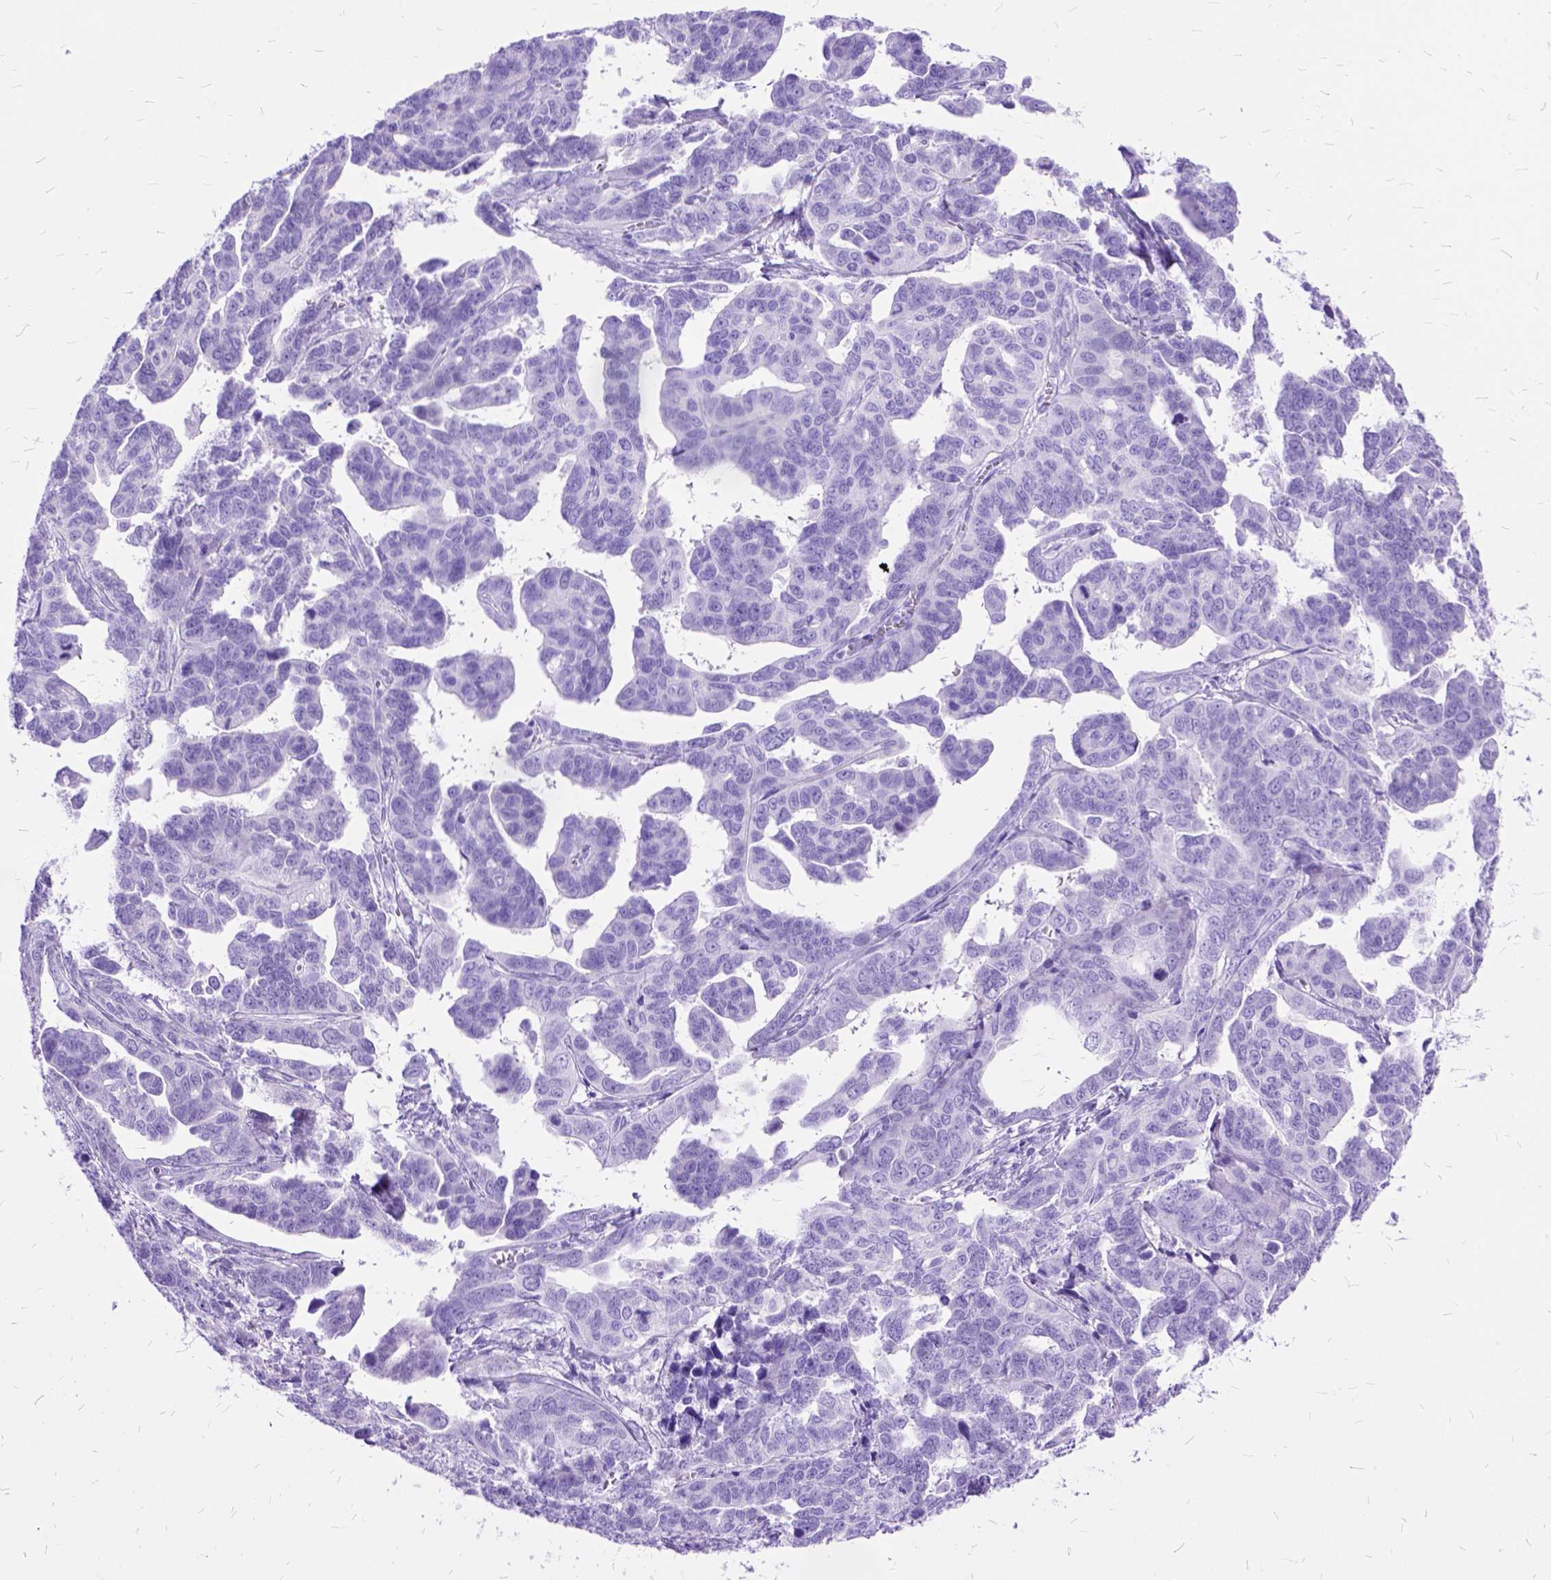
{"staining": {"intensity": "negative", "quantity": "none", "location": "none"}, "tissue": "ovarian cancer", "cell_type": "Tumor cells", "image_type": "cancer", "snomed": [{"axis": "morphology", "description": "Cystadenocarcinoma, serous, NOS"}, {"axis": "topography", "description": "Ovary"}], "caption": "Tumor cells show no significant protein expression in ovarian serous cystadenocarcinoma.", "gene": "DNAH2", "patient": {"sex": "female", "age": 69}}